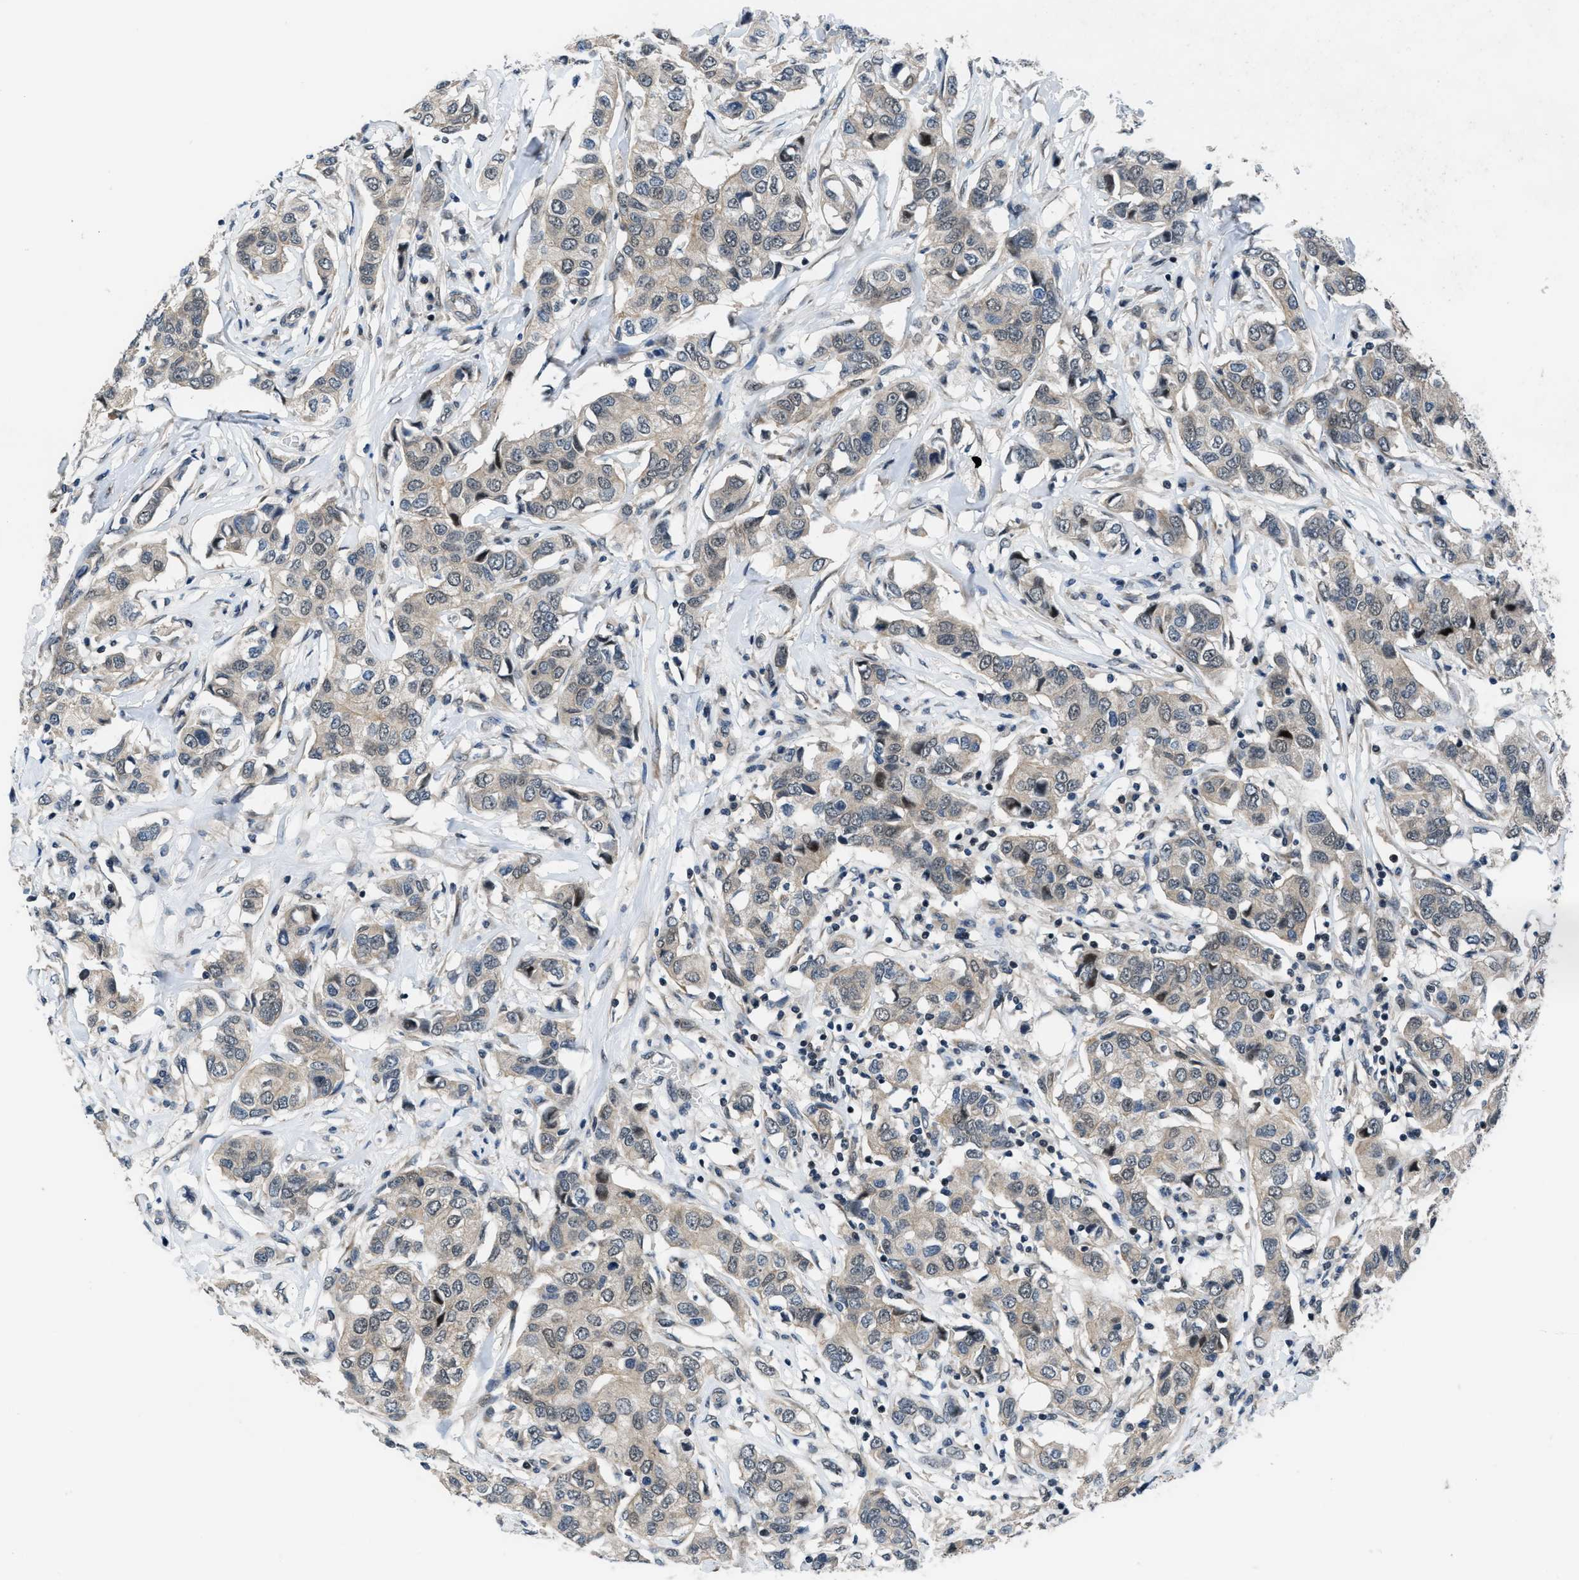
{"staining": {"intensity": "weak", "quantity": ">75%", "location": "cytoplasmic/membranous,nuclear"}, "tissue": "breast cancer", "cell_type": "Tumor cells", "image_type": "cancer", "snomed": [{"axis": "morphology", "description": "Duct carcinoma"}, {"axis": "topography", "description": "Breast"}], "caption": "A brown stain highlights weak cytoplasmic/membranous and nuclear staining of a protein in breast intraductal carcinoma tumor cells. (brown staining indicates protein expression, while blue staining denotes nuclei).", "gene": "SETD5", "patient": {"sex": "female", "age": 80}}